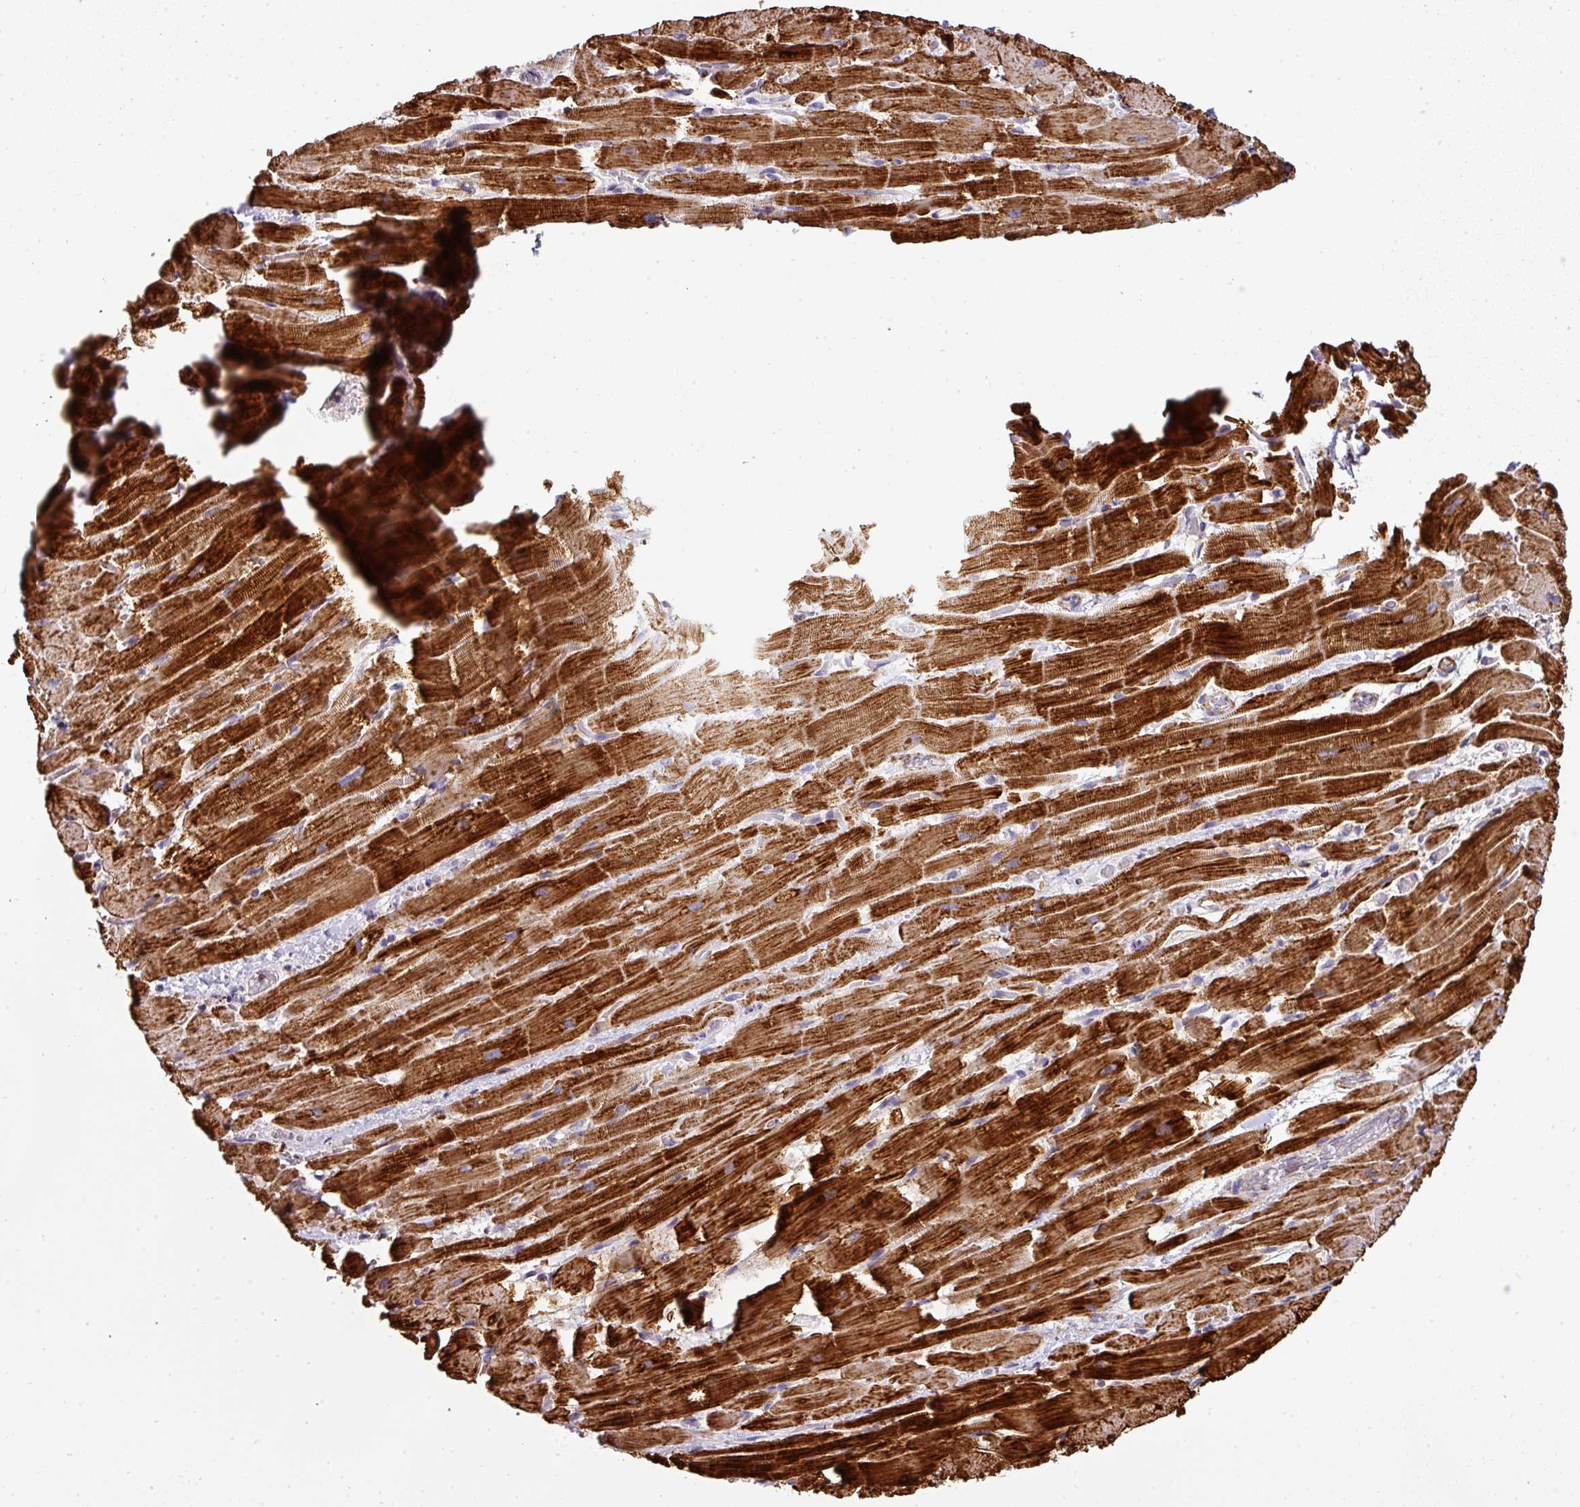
{"staining": {"intensity": "strong", "quantity": ">75%", "location": "cytoplasmic/membranous"}, "tissue": "heart muscle", "cell_type": "Cardiomyocytes", "image_type": "normal", "snomed": [{"axis": "morphology", "description": "Normal tissue, NOS"}, {"axis": "topography", "description": "Heart"}], "caption": "Strong cytoplasmic/membranous positivity for a protein is appreciated in about >75% of cardiomyocytes of unremarkable heart muscle using immunohistochemistry (IHC).", "gene": "UQCRFS1", "patient": {"sex": "male", "age": 37}}